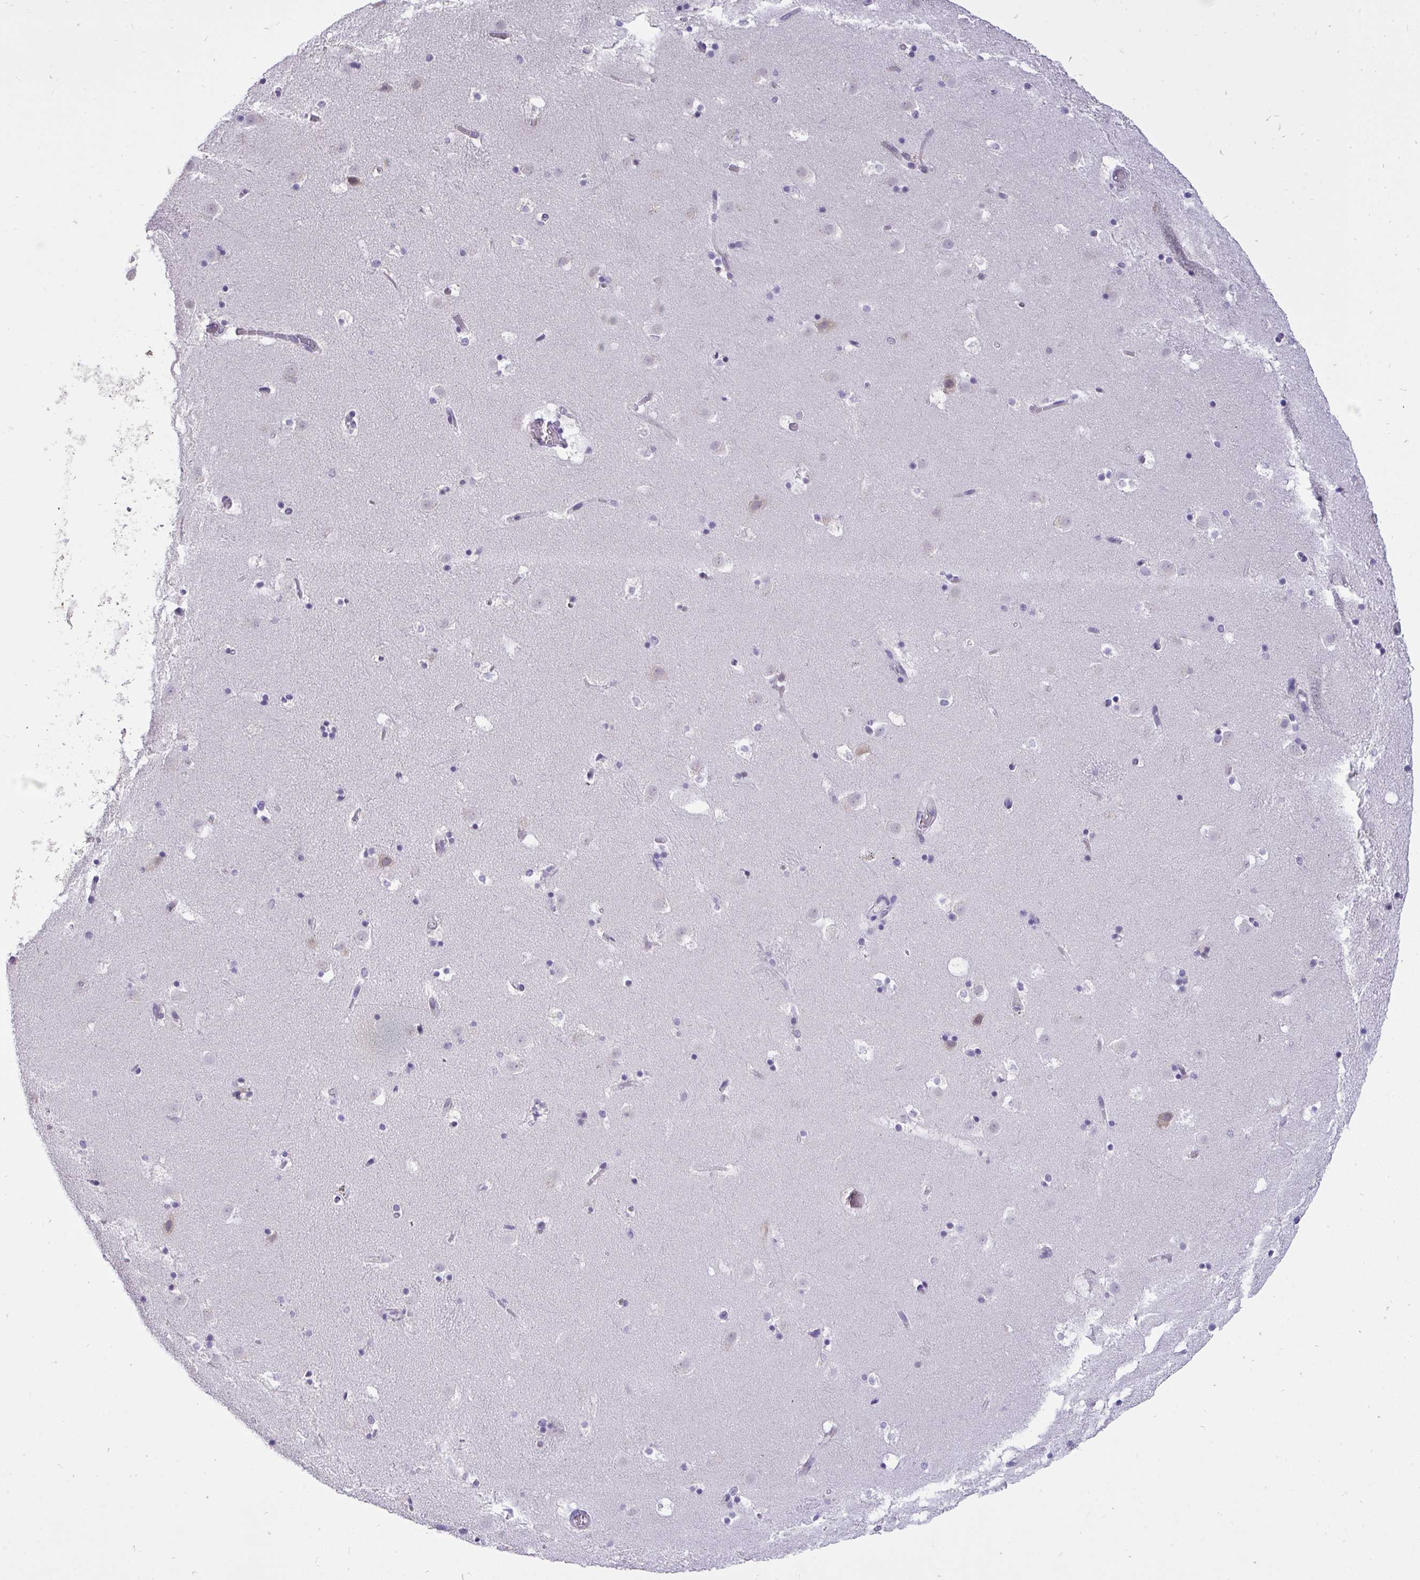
{"staining": {"intensity": "negative", "quantity": "none", "location": "none"}, "tissue": "caudate", "cell_type": "Glial cells", "image_type": "normal", "snomed": [{"axis": "morphology", "description": "Normal tissue, NOS"}, {"axis": "topography", "description": "Lateral ventricle wall"}], "caption": "High power microscopy micrograph of an IHC photomicrograph of unremarkable caudate, revealing no significant expression in glial cells.", "gene": "VGLL3", "patient": {"sex": "male", "age": 37}}